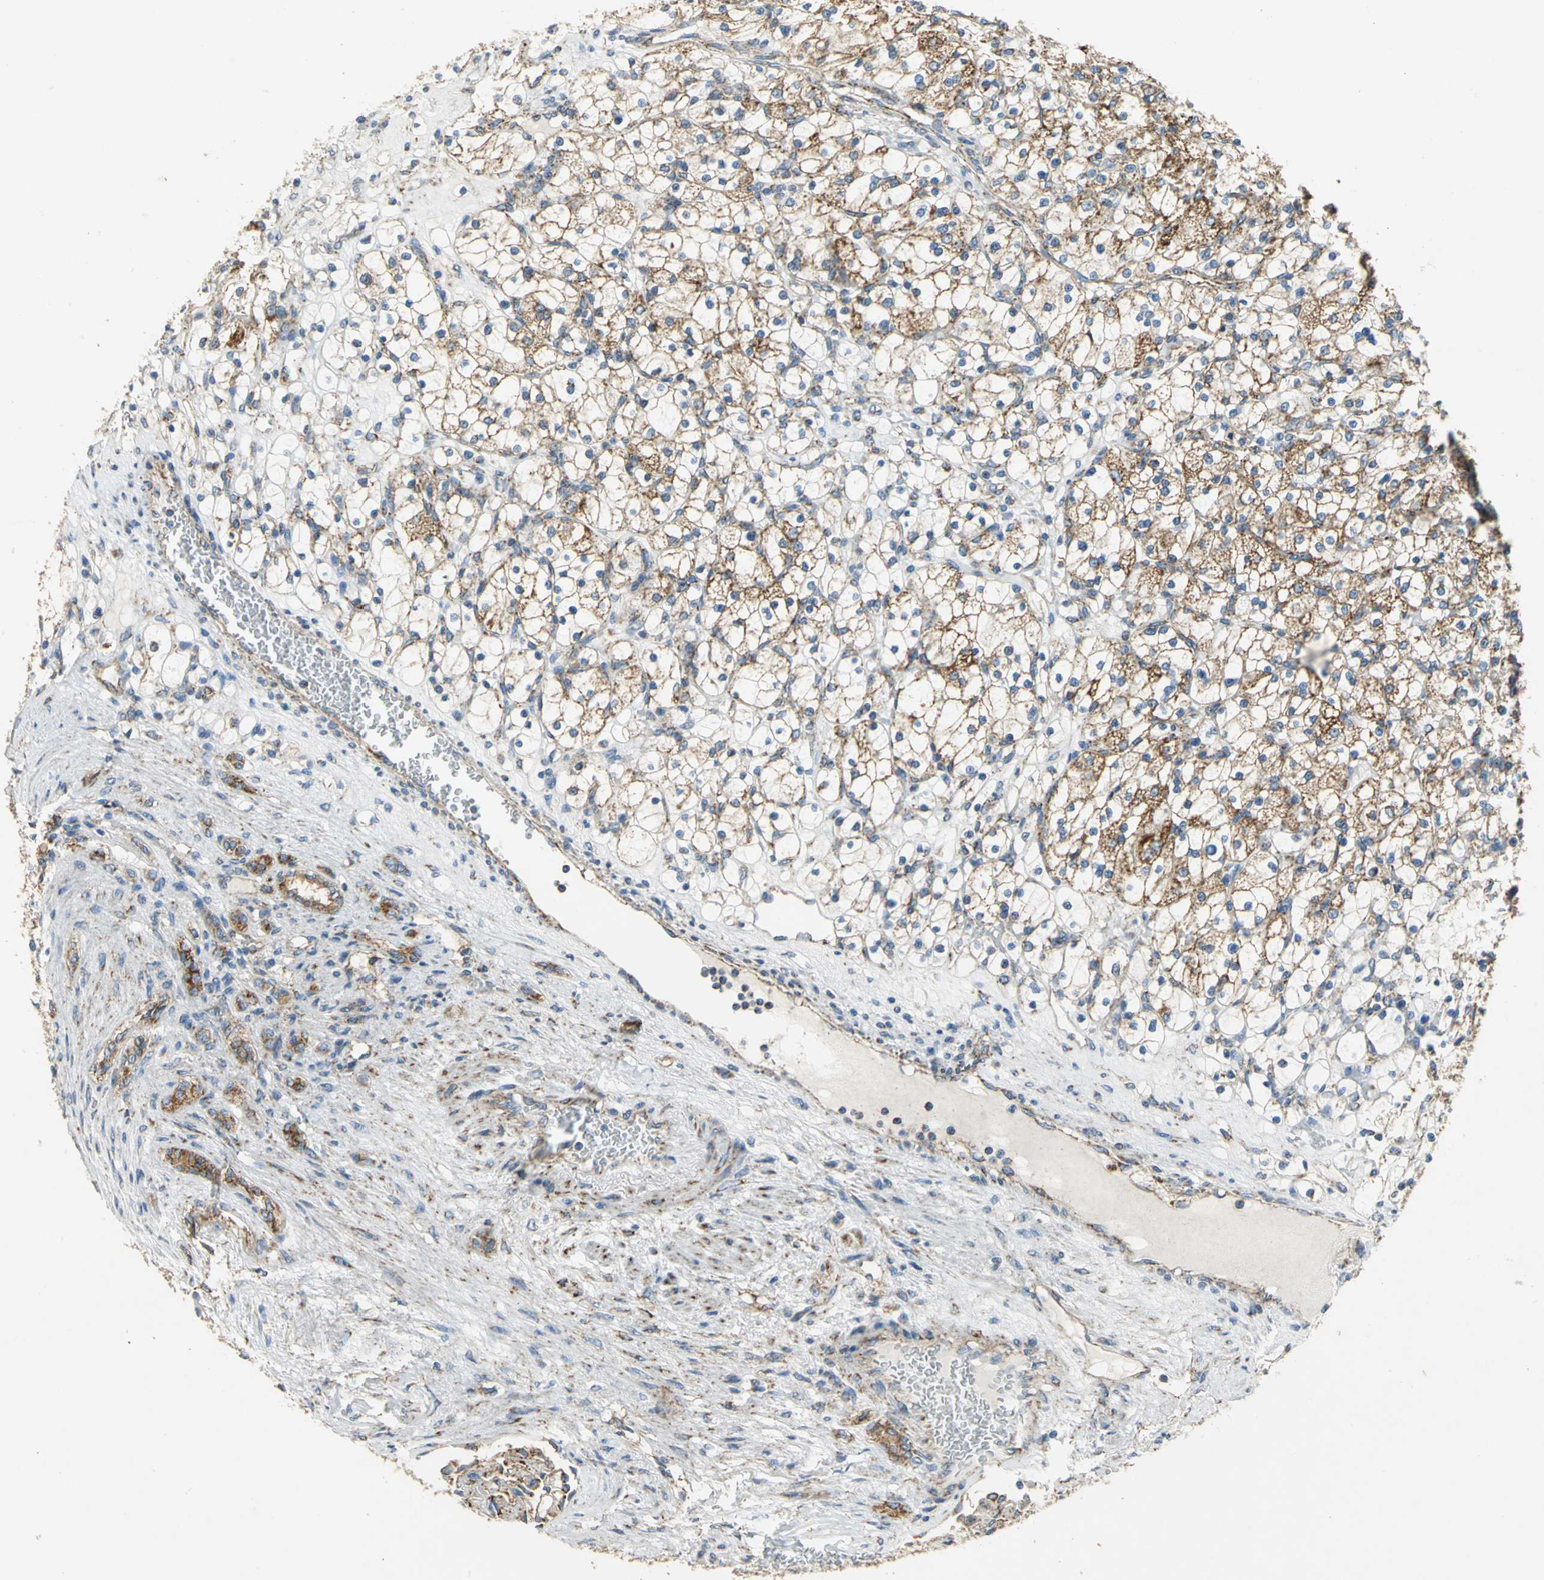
{"staining": {"intensity": "moderate", "quantity": ">75%", "location": "cytoplasmic/membranous"}, "tissue": "renal cancer", "cell_type": "Tumor cells", "image_type": "cancer", "snomed": [{"axis": "morphology", "description": "Adenocarcinoma, NOS"}, {"axis": "topography", "description": "Kidney"}], "caption": "Moderate cytoplasmic/membranous positivity is present in approximately >75% of tumor cells in renal adenocarcinoma. Using DAB (brown) and hematoxylin (blue) stains, captured at high magnification using brightfield microscopy.", "gene": "NDUFB5", "patient": {"sex": "female", "age": 83}}